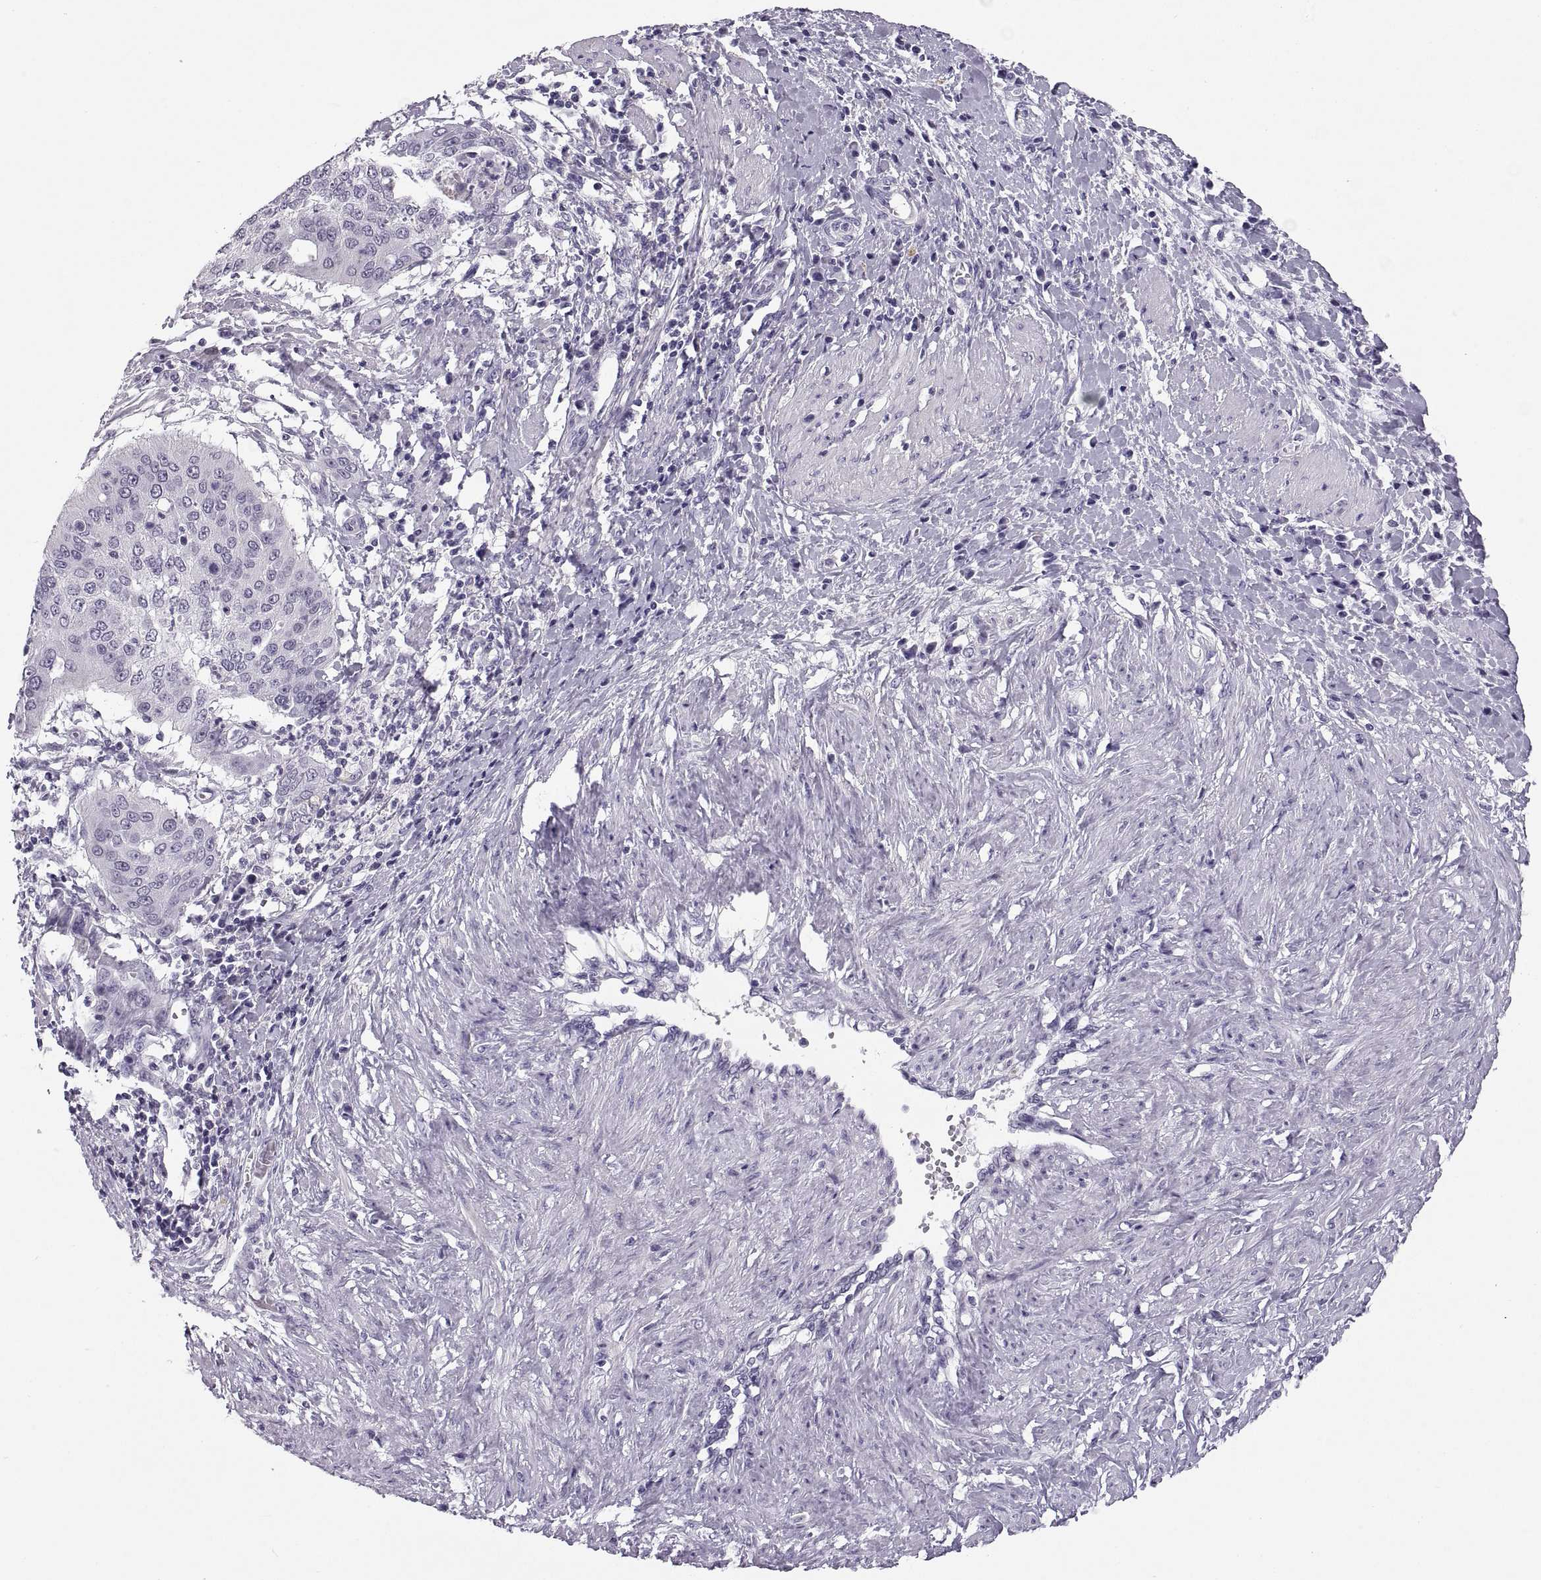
{"staining": {"intensity": "negative", "quantity": "none", "location": "none"}, "tissue": "cervical cancer", "cell_type": "Tumor cells", "image_type": "cancer", "snomed": [{"axis": "morphology", "description": "Squamous cell carcinoma, NOS"}, {"axis": "topography", "description": "Cervix"}], "caption": "The micrograph shows no significant staining in tumor cells of cervical cancer.", "gene": "QRICH2", "patient": {"sex": "female", "age": 39}}